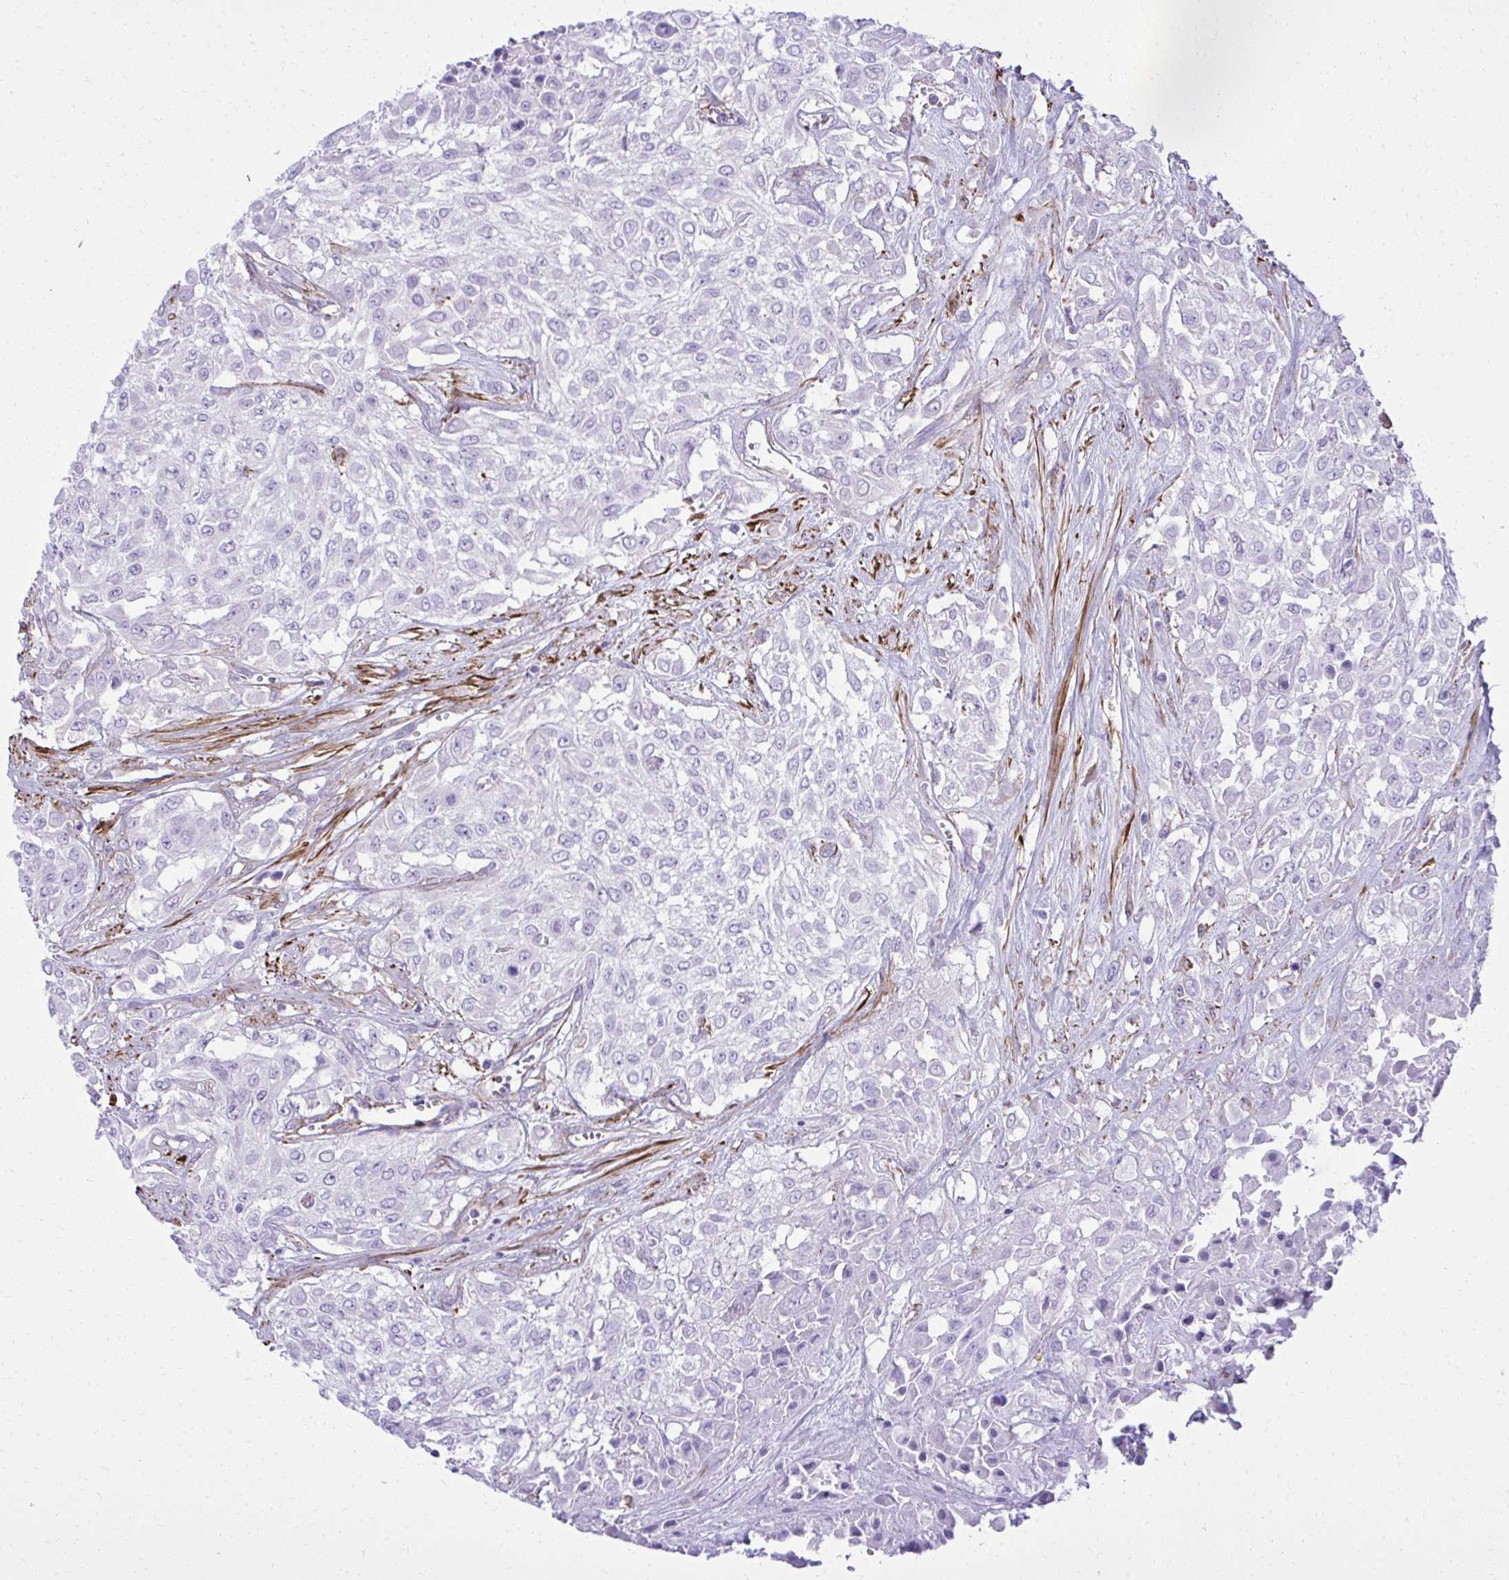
{"staining": {"intensity": "negative", "quantity": "none", "location": "none"}, "tissue": "urothelial cancer", "cell_type": "Tumor cells", "image_type": "cancer", "snomed": [{"axis": "morphology", "description": "Urothelial carcinoma, High grade"}, {"axis": "topography", "description": "Urinary bladder"}], "caption": "High power microscopy histopathology image of an immunohistochemistry (IHC) photomicrograph of urothelial carcinoma (high-grade), revealing no significant staining in tumor cells.", "gene": "PITPNM3", "patient": {"sex": "male", "age": 57}}